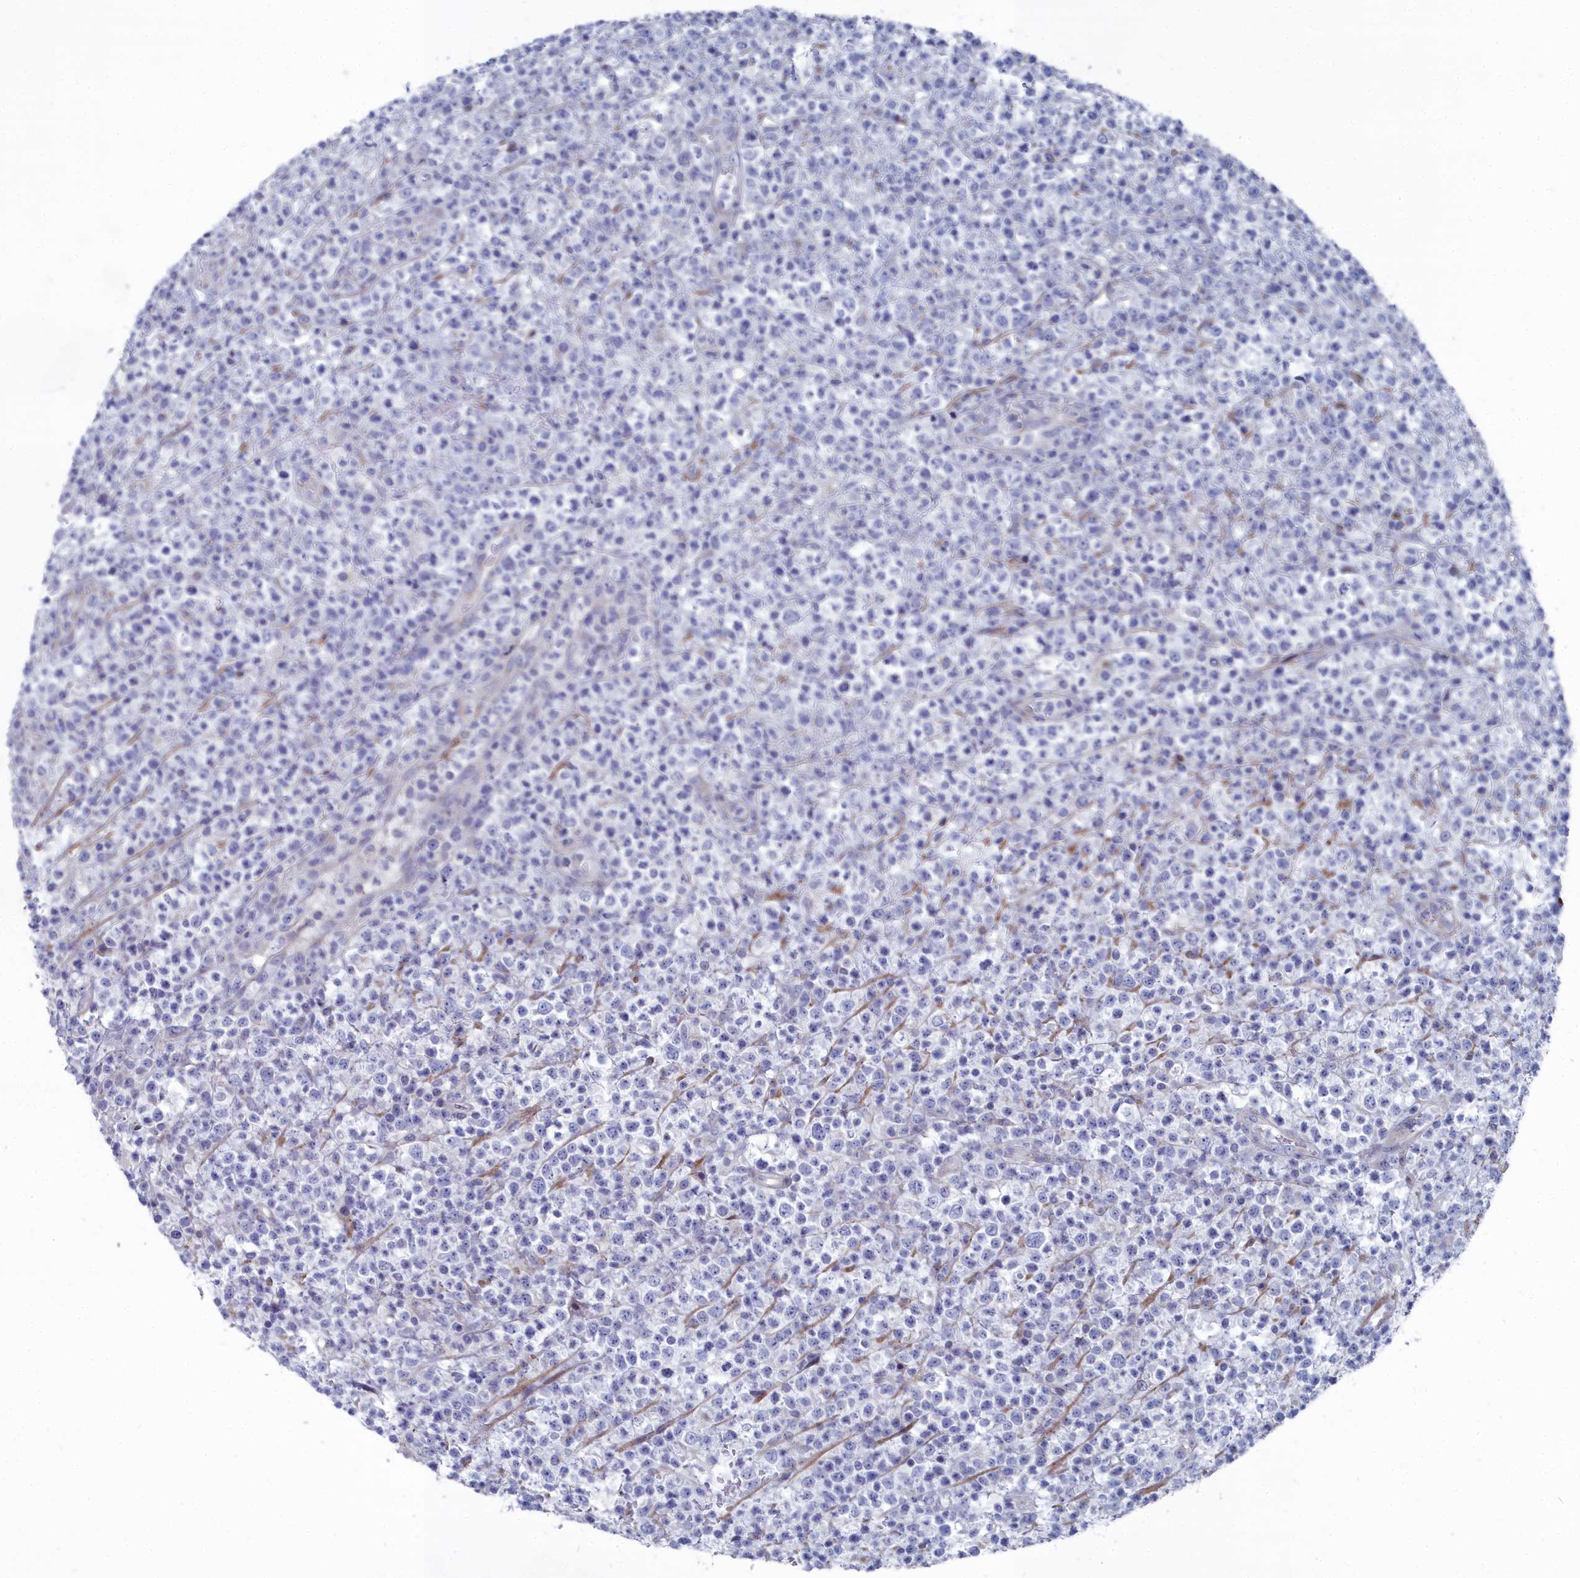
{"staining": {"intensity": "negative", "quantity": "none", "location": "none"}, "tissue": "lymphoma", "cell_type": "Tumor cells", "image_type": "cancer", "snomed": [{"axis": "morphology", "description": "Malignant lymphoma, non-Hodgkin's type, High grade"}, {"axis": "topography", "description": "Colon"}], "caption": "Malignant lymphoma, non-Hodgkin's type (high-grade) was stained to show a protein in brown. There is no significant staining in tumor cells.", "gene": "SHISAL2A", "patient": {"sex": "female", "age": 53}}